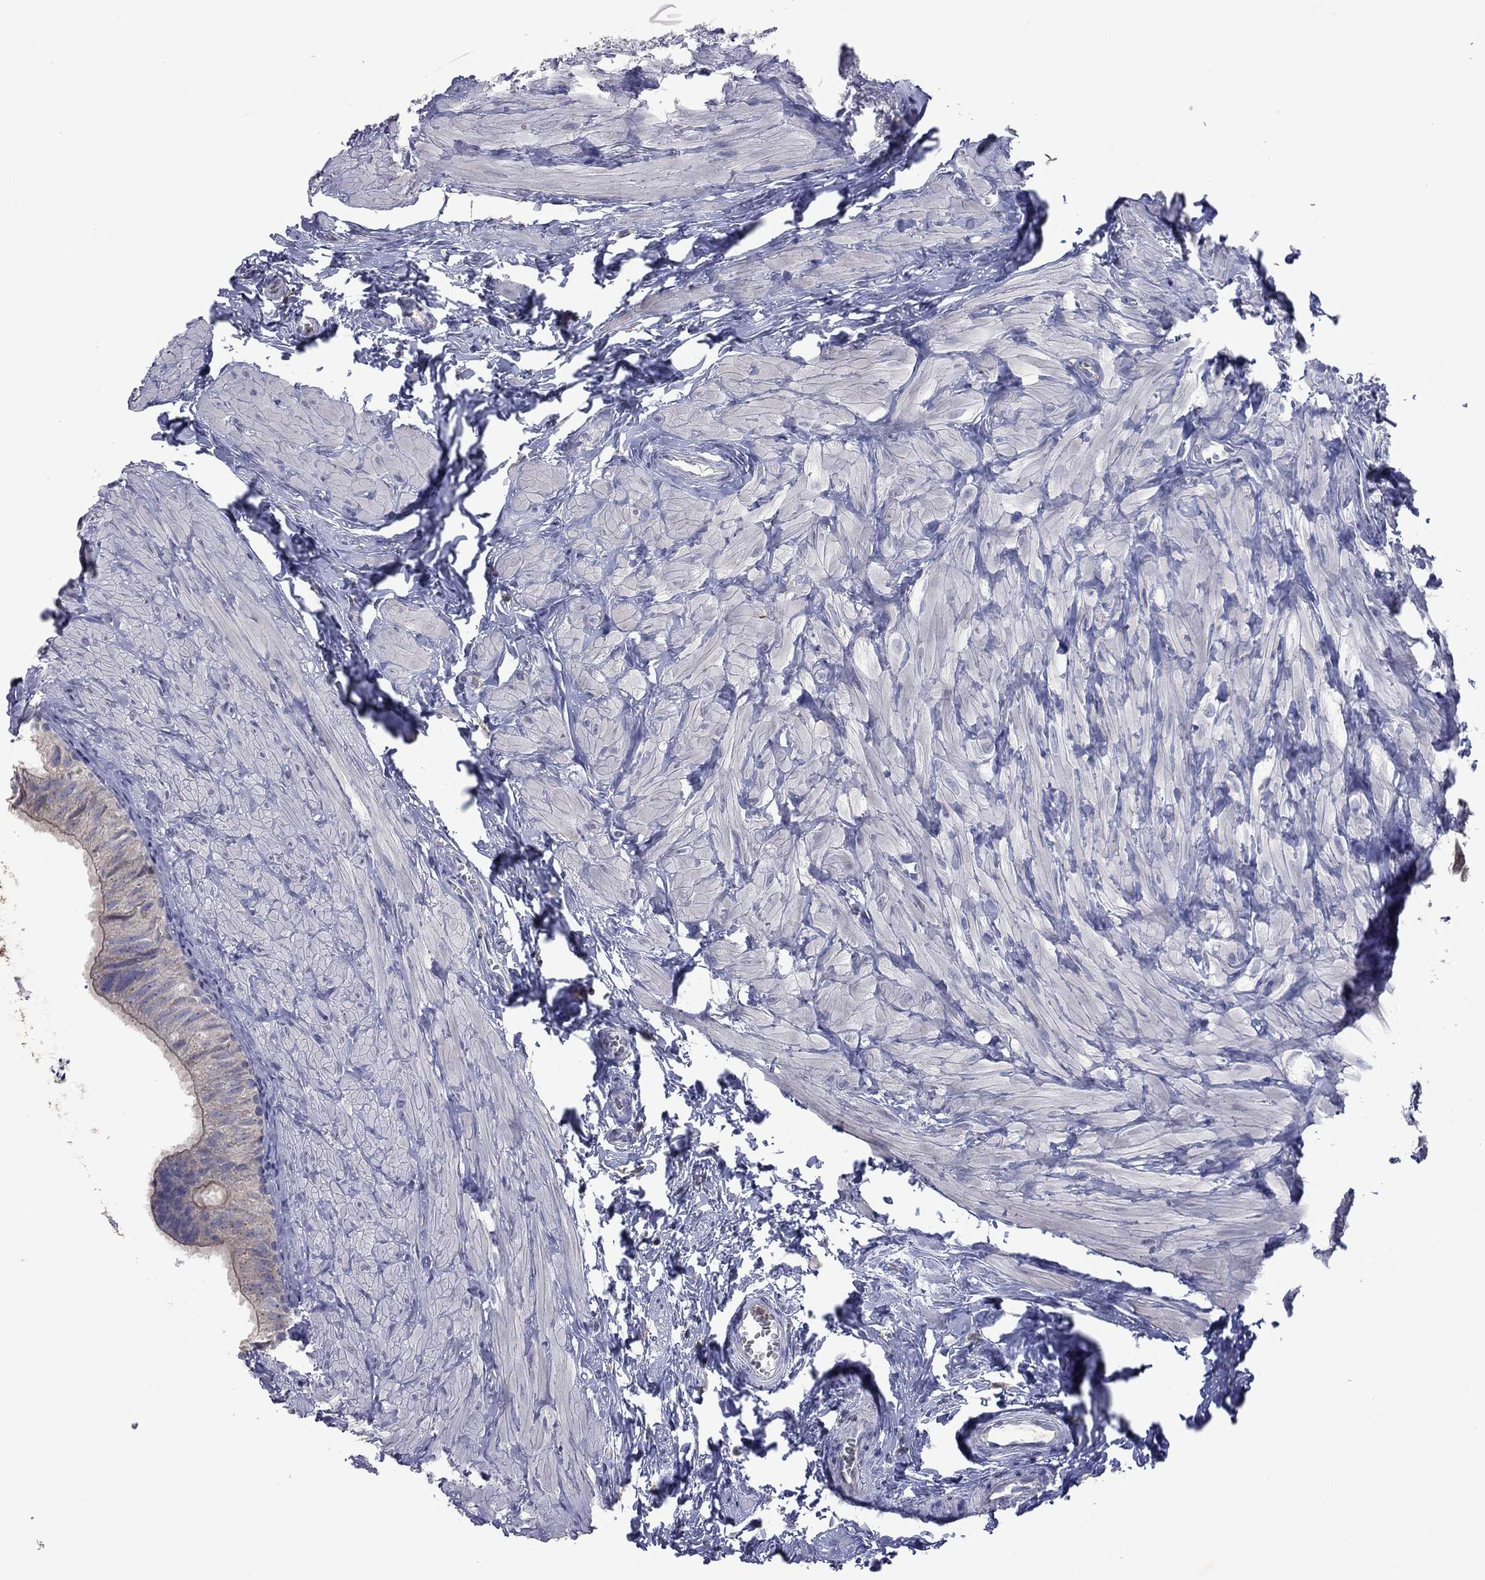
{"staining": {"intensity": "weak", "quantity": "<25%", "location": "cytoplasmic/membranous"}, "tissue": "epididymis", "cell_type": "Glandular cells", "image_type": "normal", "snomed": [{"axis": "morphology", "description": "Normal tissue, NOS"}, {"axis": "topography", "description": "Epididymis"}], "caption": "Normal epididymis was stained to show a protein in brown. There is no significant staining in glandular cells. The staining was performed using DAB (3,3'-diaminobenzidine) to visualize the protein expression in brown, while the nuclei were stained in blue with hematoxylin (Magnification: 20x).", "gene": "ENSG00000288520", "patient": {"sex": "male", "age": 32}}